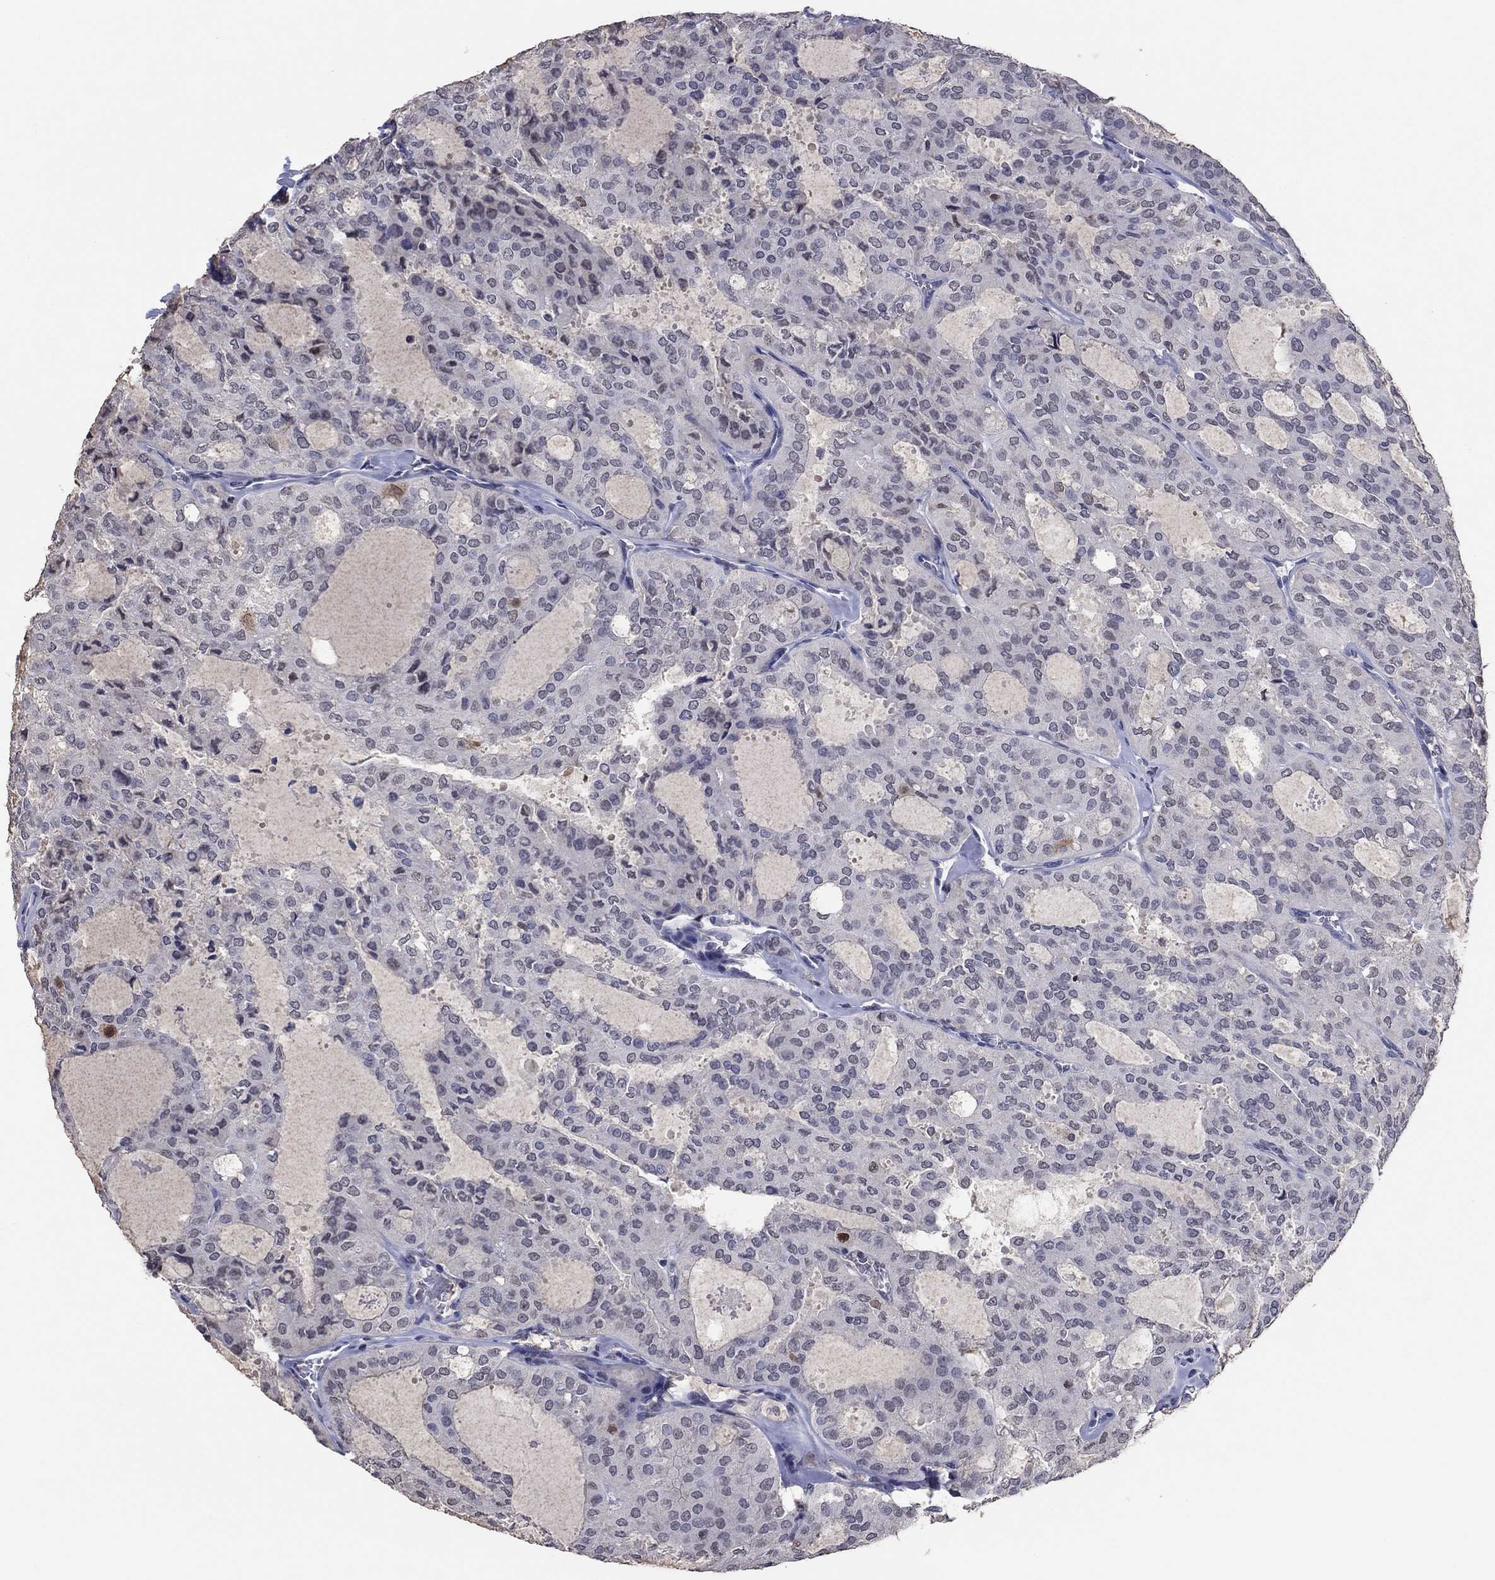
{"staining": {"intensity": "negative", "quantity": "none", "location": "none"}, "tissue": "thyroid cancer", "cell_type": "Tumor cells", "image_type": "cancer", "snomed": [{"axis": "morphology", "description": "Follicular adenoma carcinoma, NOS"}, {"axis": "topography", "description": "Thyroid gland"}], "caption": "Protein analysis of follicular adenoma carcinoma (thyroid) shows no significant expression in tumor cells. (Stains: DAB immunohistochemistry with hematoxylin counter stain, Microscopy: brightfield microscopy at high magnification).", "gene": "TYMS", "patient": {"sex": "male", "age": 75}}